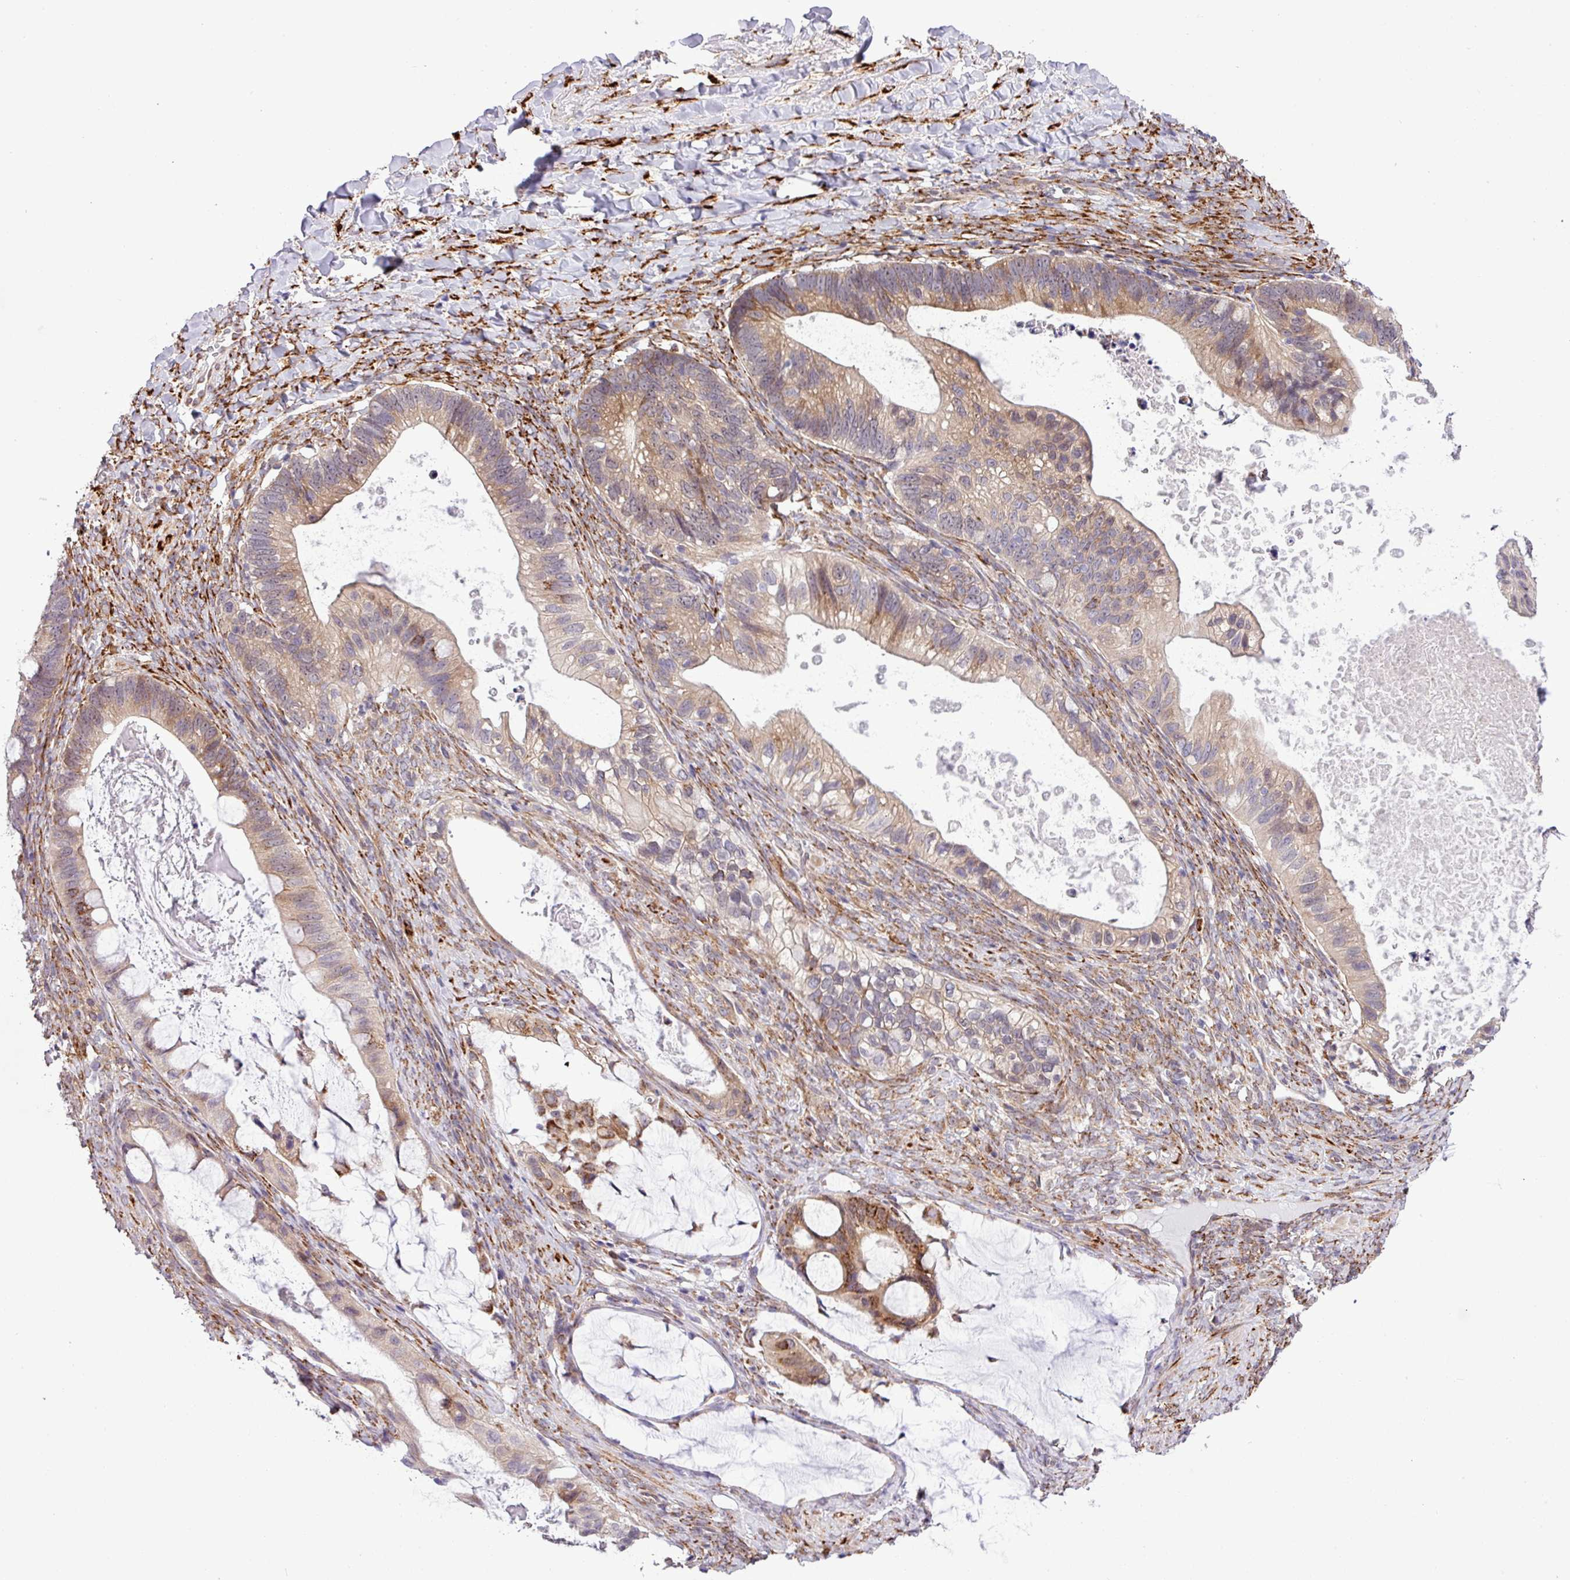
{"staining": {"intensity": "moderate", "quantity": "<25%", "location": "cytoplasmic/membranous"}, "tissue": "ovarian cancer", "cell_type": "Tumor cells", "image_type": "cancer", "snomed": [{"axis": "morphology", "description": "Cystadenocarcinoma, mucinous, NOS"}, {"axis": "topography", "description": "Ovary"}], "caption": "Immunohistochemical staining of mucinous cystadenocarcinoma (ovarian) demonstrates low levels of moderate cytoplasmic/membranous protein positivity in approximately <25% of tumor cells. (DAB (3,3'-diaminobenzidine) = brown stain, brightfield microscopy at high magnification).", "gene": "CFAP97", "patient": {"sex": "female", "age": 61}}